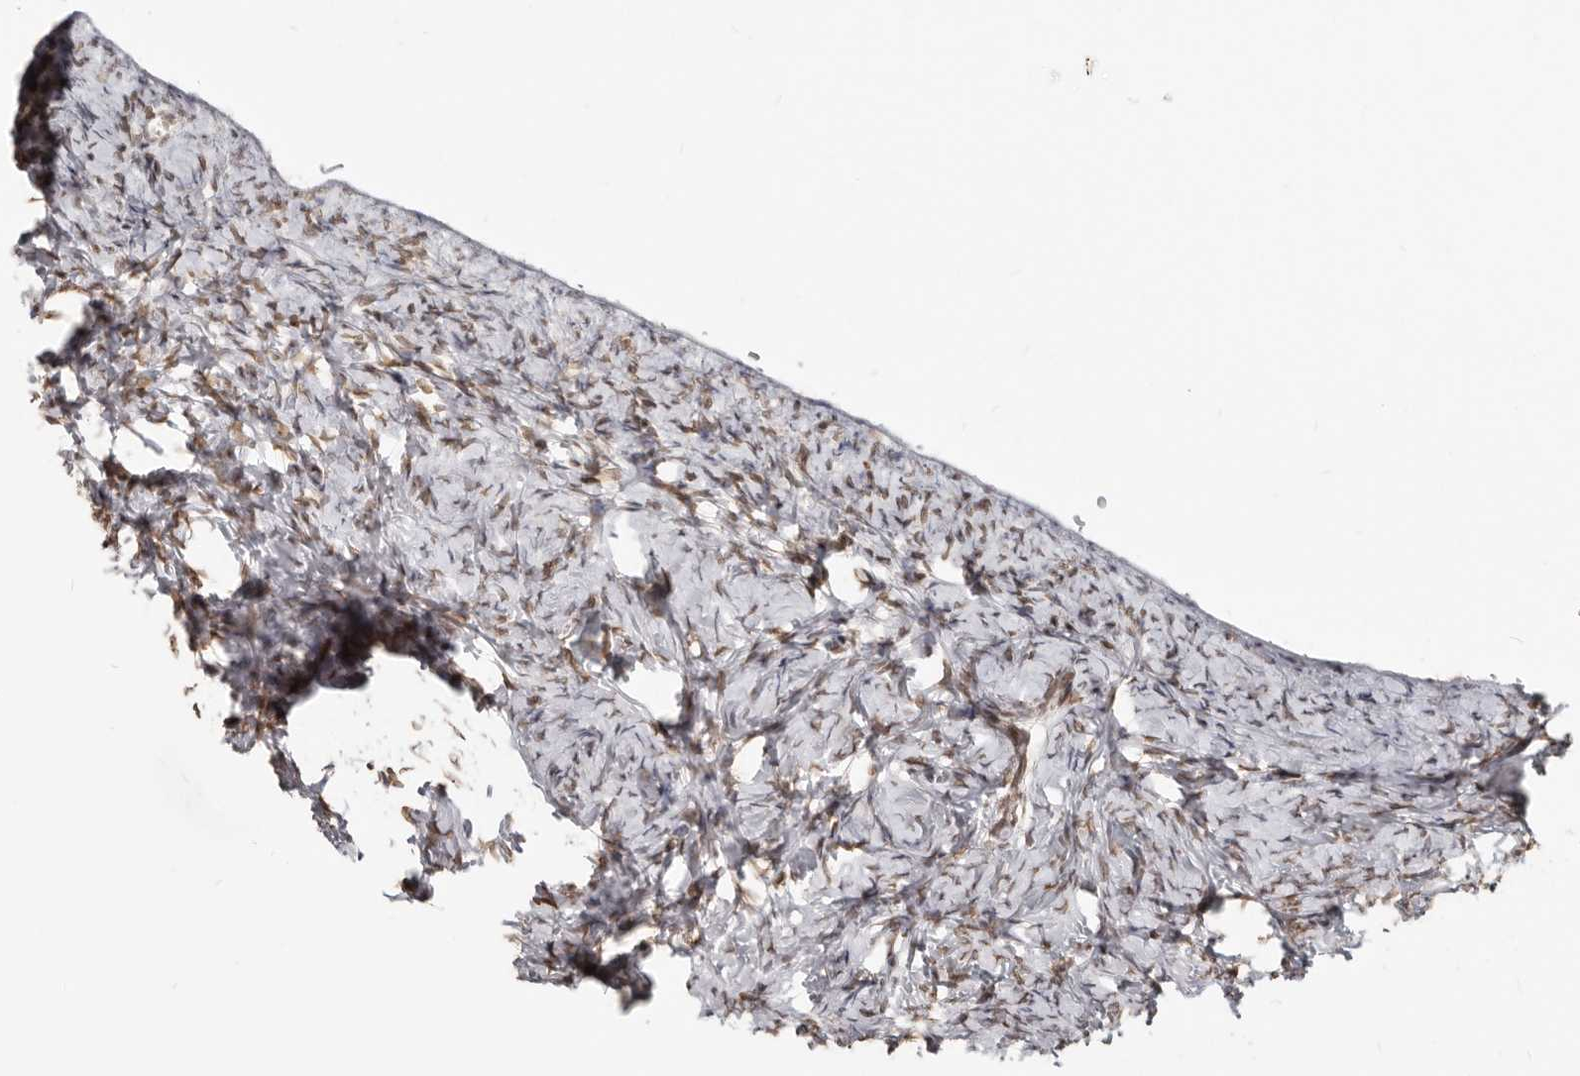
{"staining": {"intensity": "moderate", "quantity": ">75%", "location": "nuclear"}, "tissue": "ovary", "cell_type": "Follicle cells", "image_type": "normal", "snomed": [{"axis": "morphology", "description": "Normal tissue, NOS"}, {"axis": "topography", "description": "Ovary"}], "caption": "Ovary stained with immunohistochemistry (IHC) reveals moderate nuclear positivity in approximately >75% of follicle cells. (DAB (3,3'-diaminobenzidine) IHC, brown staining for protein, blue staining for nuclei).", "gene": "NUP153", "patient": {"sex": "female", "age": 27}}